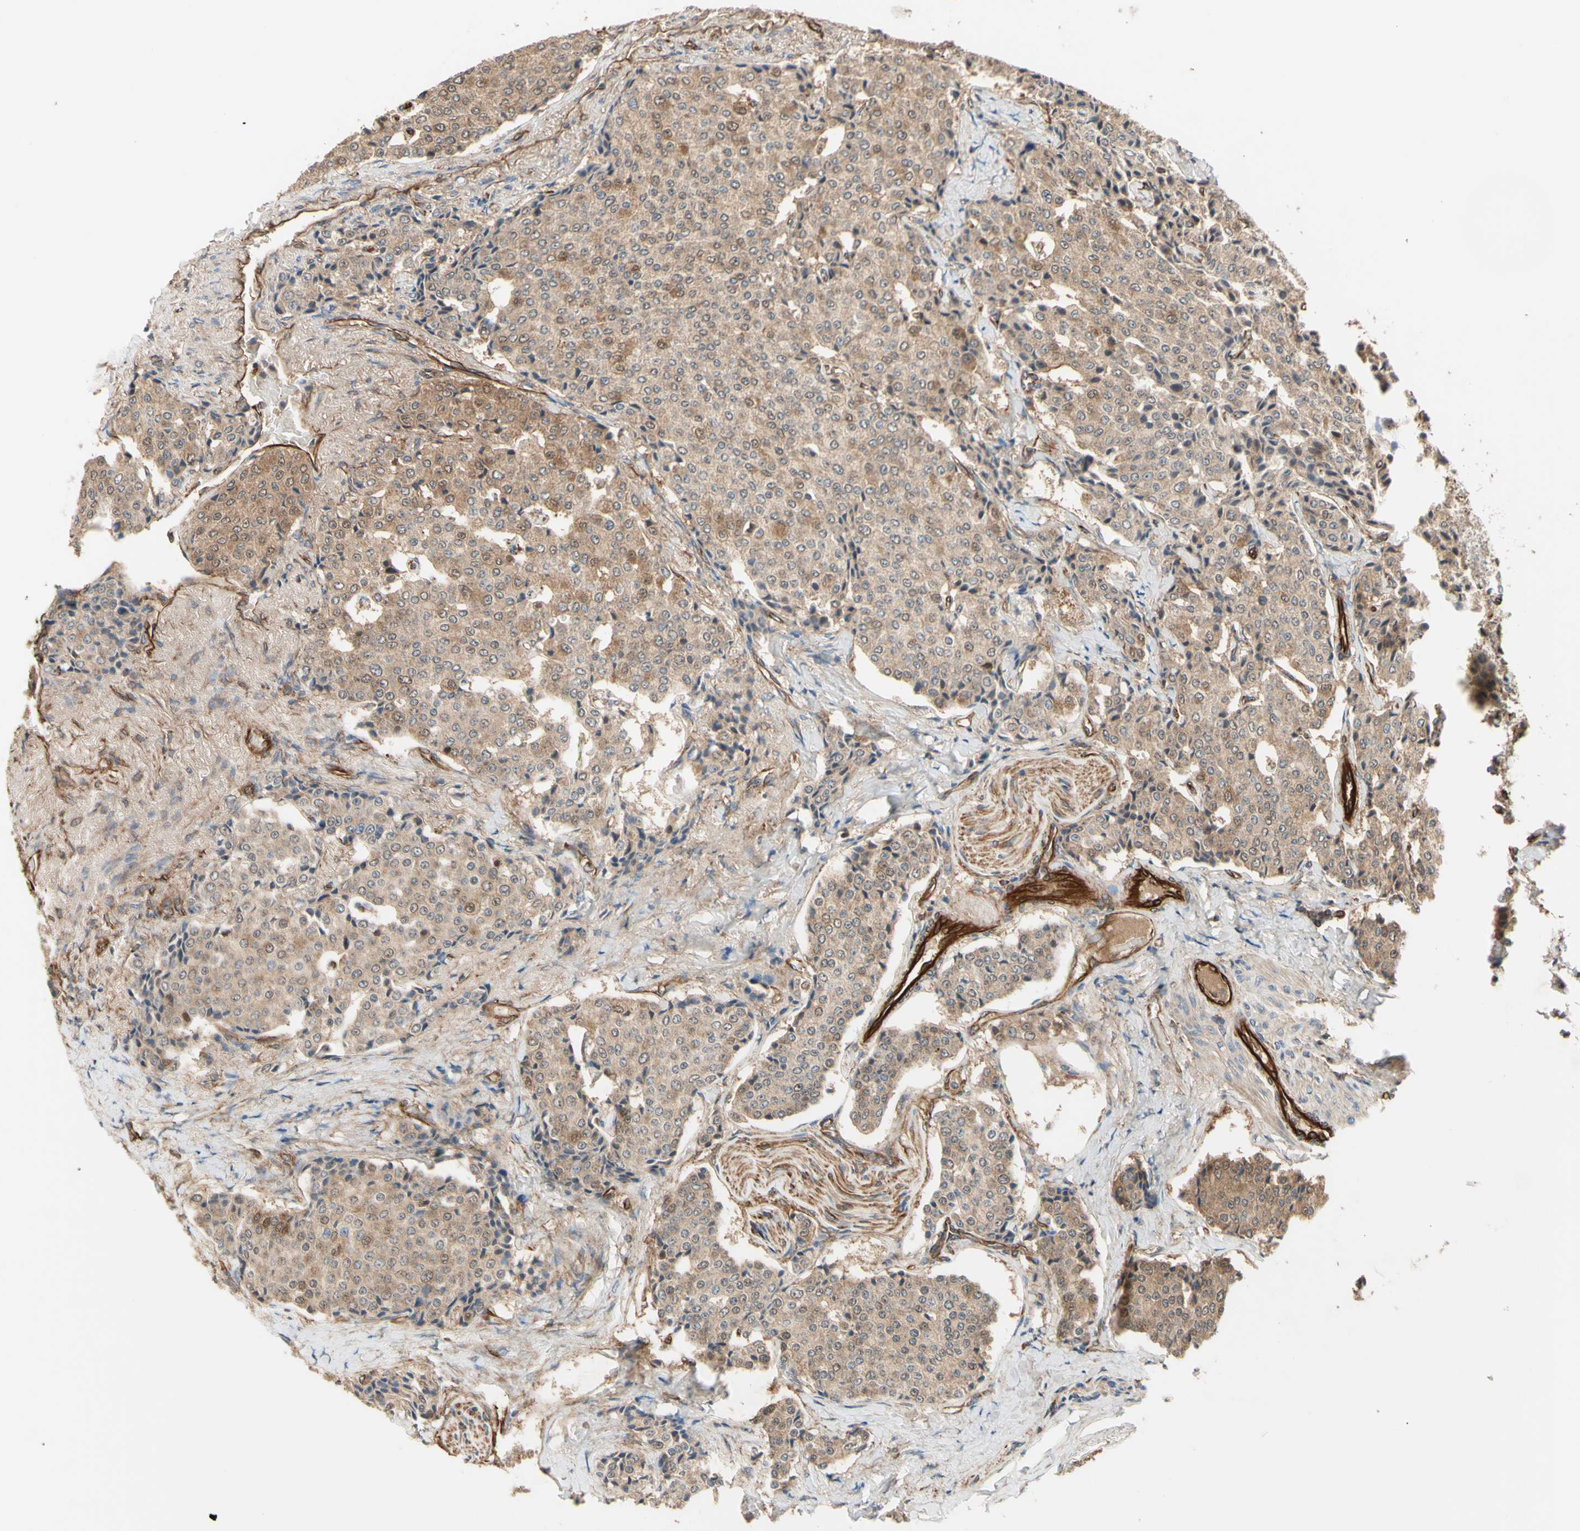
{"staining": {"intensity": "weak", "quantity": ">75%", "location": "cytoplasmic/membranous"}, "tissue": "carcinoid", "cell_type": "Tumor cells", "image_type": "cancer", "snomed": [{"axis": "morphology", "description": "Carcinoid, malignant, NOS"}, {"axis": "topography", "description": "Colon"}], "caption": "This is a photomicrograph of immunohistochemistry staining of malignant carcinoid, which shows weak expression in the cytoplasmic/membranous of tumor cells.", "gene": "TRAF2", "patient": {"sex": "female", "age": 61}}